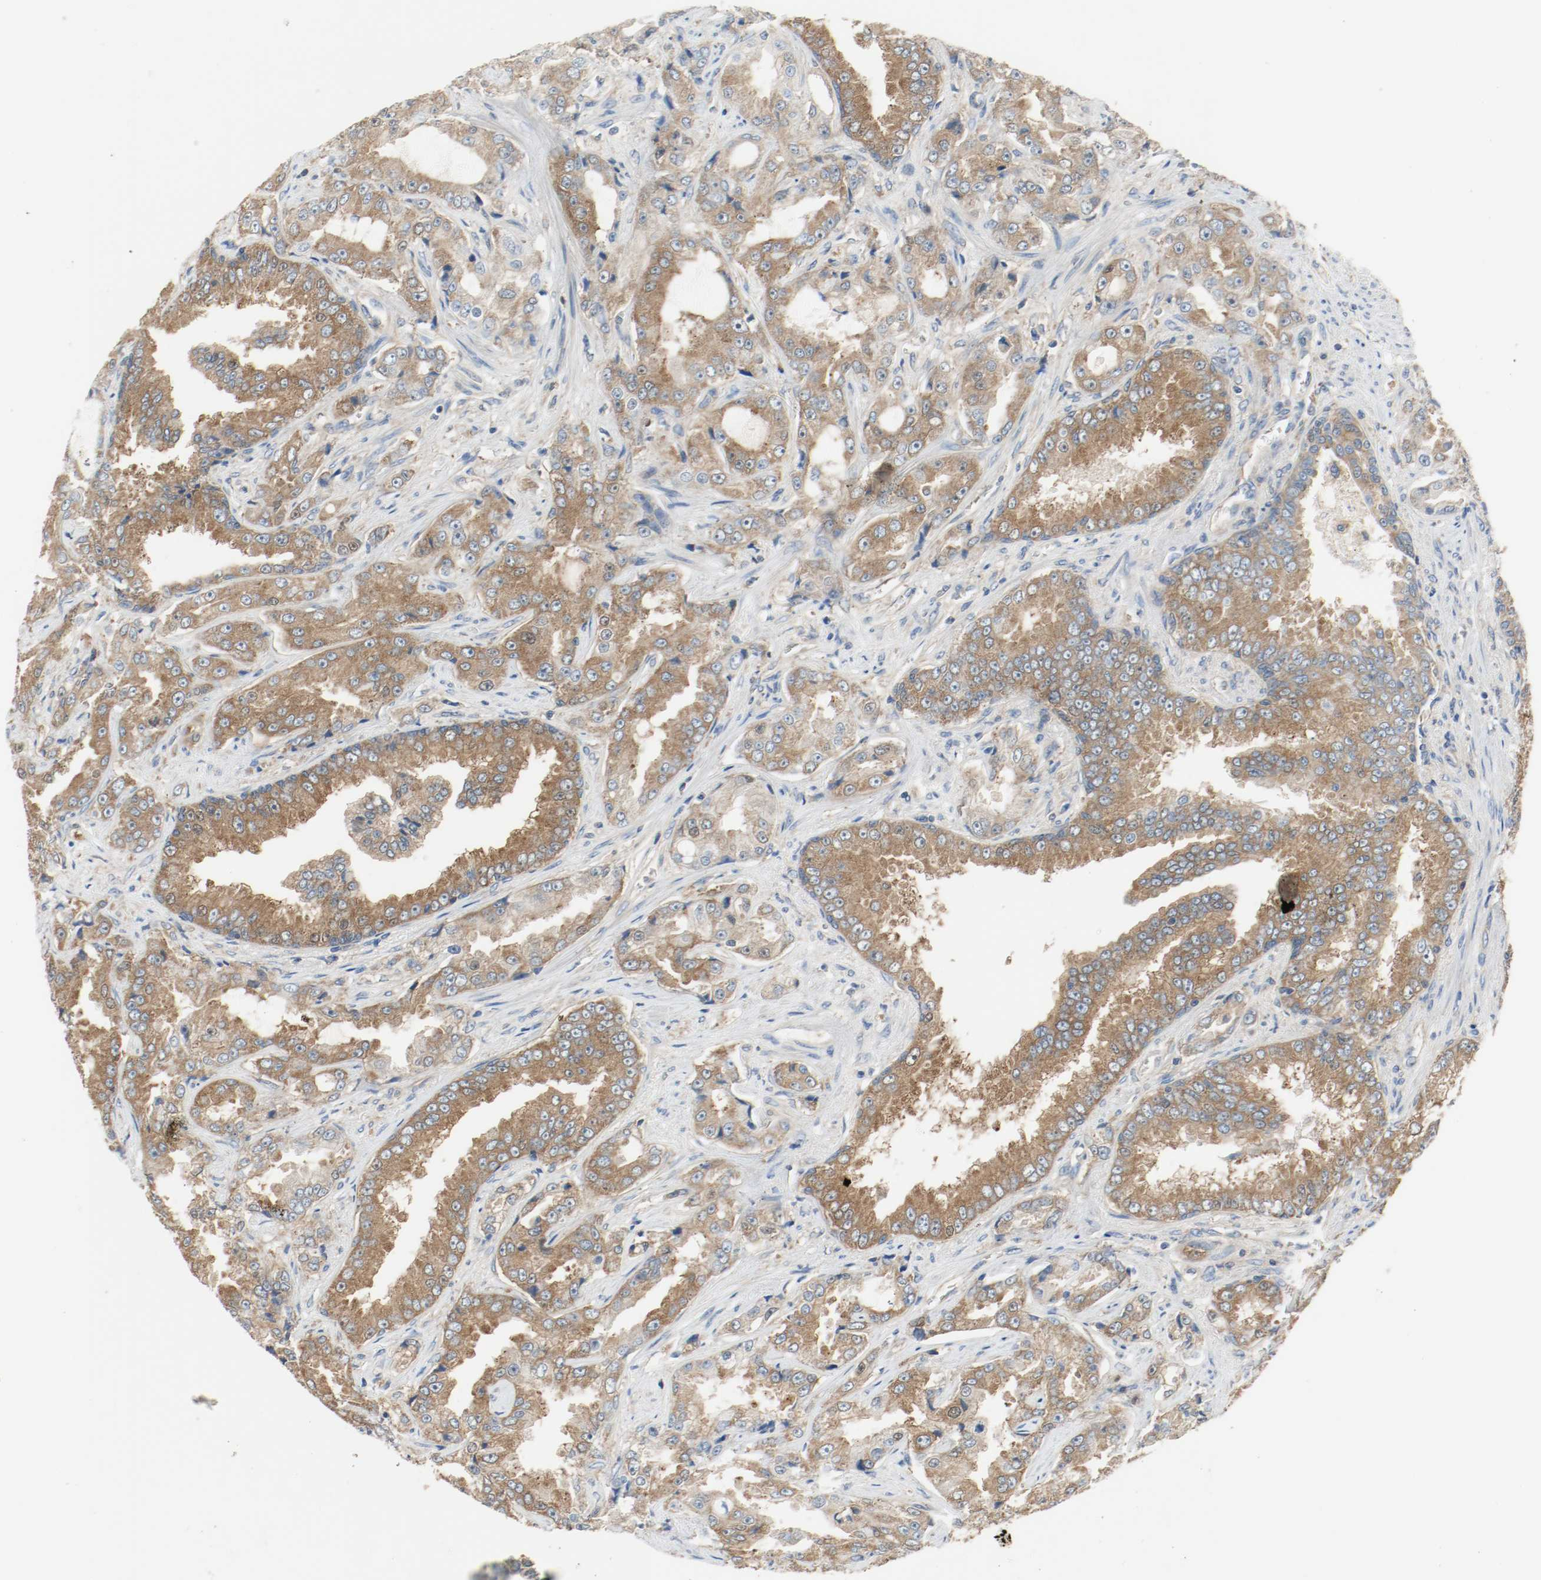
{"staining": {"intensity": "moderate", "quantity": ">75%", "location": "cytoplasmic/membranous"}, "tissue": "prostate cancer", "cell_type": "Tumor cells", "image_type": "cancer", "snomed": [{"axis": "morphology", "description": "Adenocarcinoma, High grade"}, {"axis": "topography", "description": "Prostate"}], "caption": "Moderate cytoplasmic/membranous expression for a protein is appreciated in about >75% of tumor cells of prostate cancer using immunohistochemistry (IHC).", "gene": "HGS", "patient": {"sex": "male", "age": 73}}